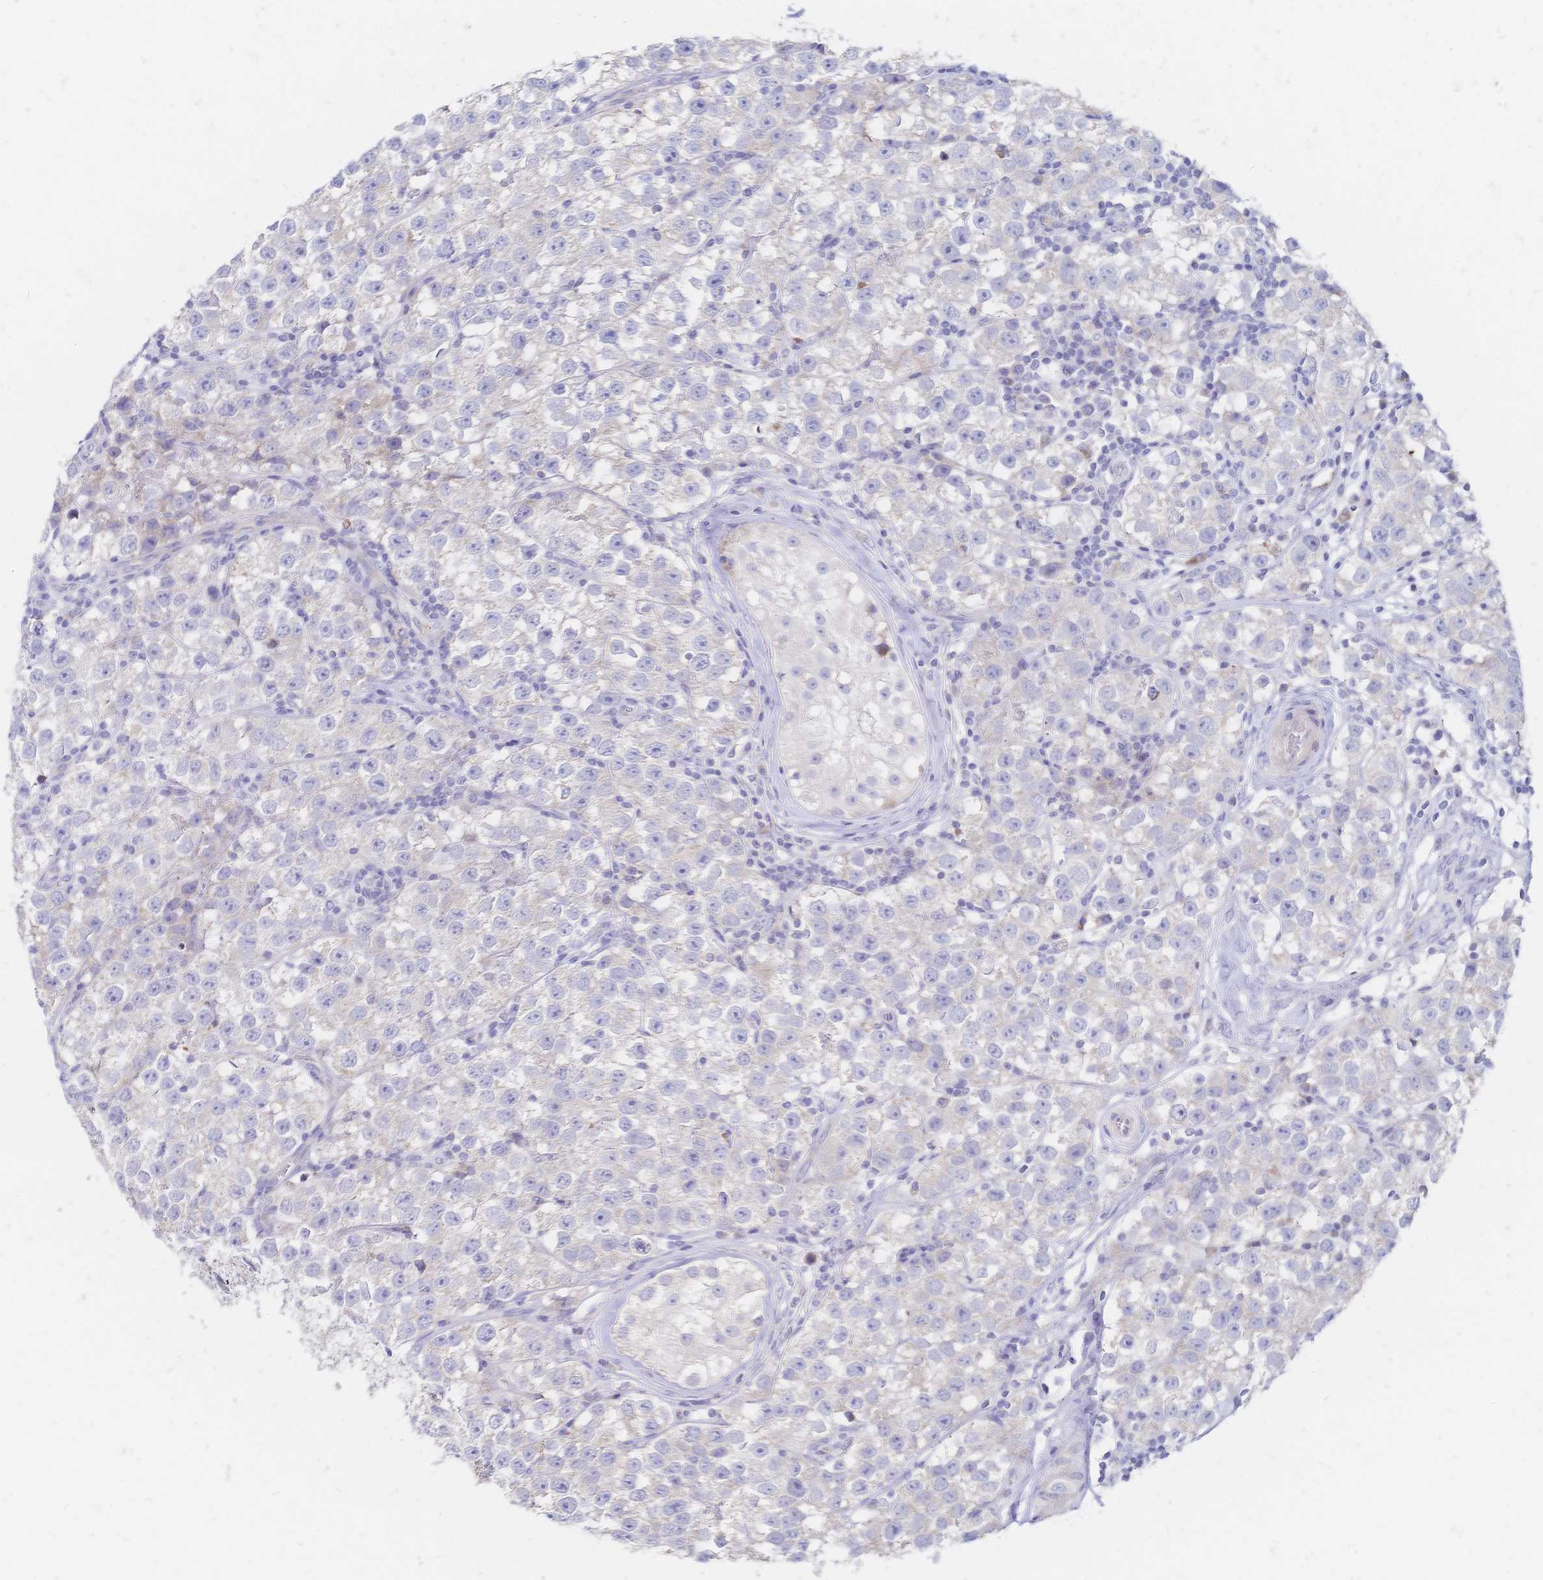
{"staining": {"intensity": "negative", "quantity": "none", "location": "none"}, "tissue": "testis cancer", "cell_type": "Tumor cells", "image_type": "cancer", "snomed": [{"axis": "morphology", "description": "Seminoma, NOS"}, {"axis": "topography", "description": "Testis"}], "caption": "Human testis cancer stained for a protein using IHC displays no expression in tumor cells.", "gene": "VWC2L", "patient": {"sex": "male", "age": 34}}